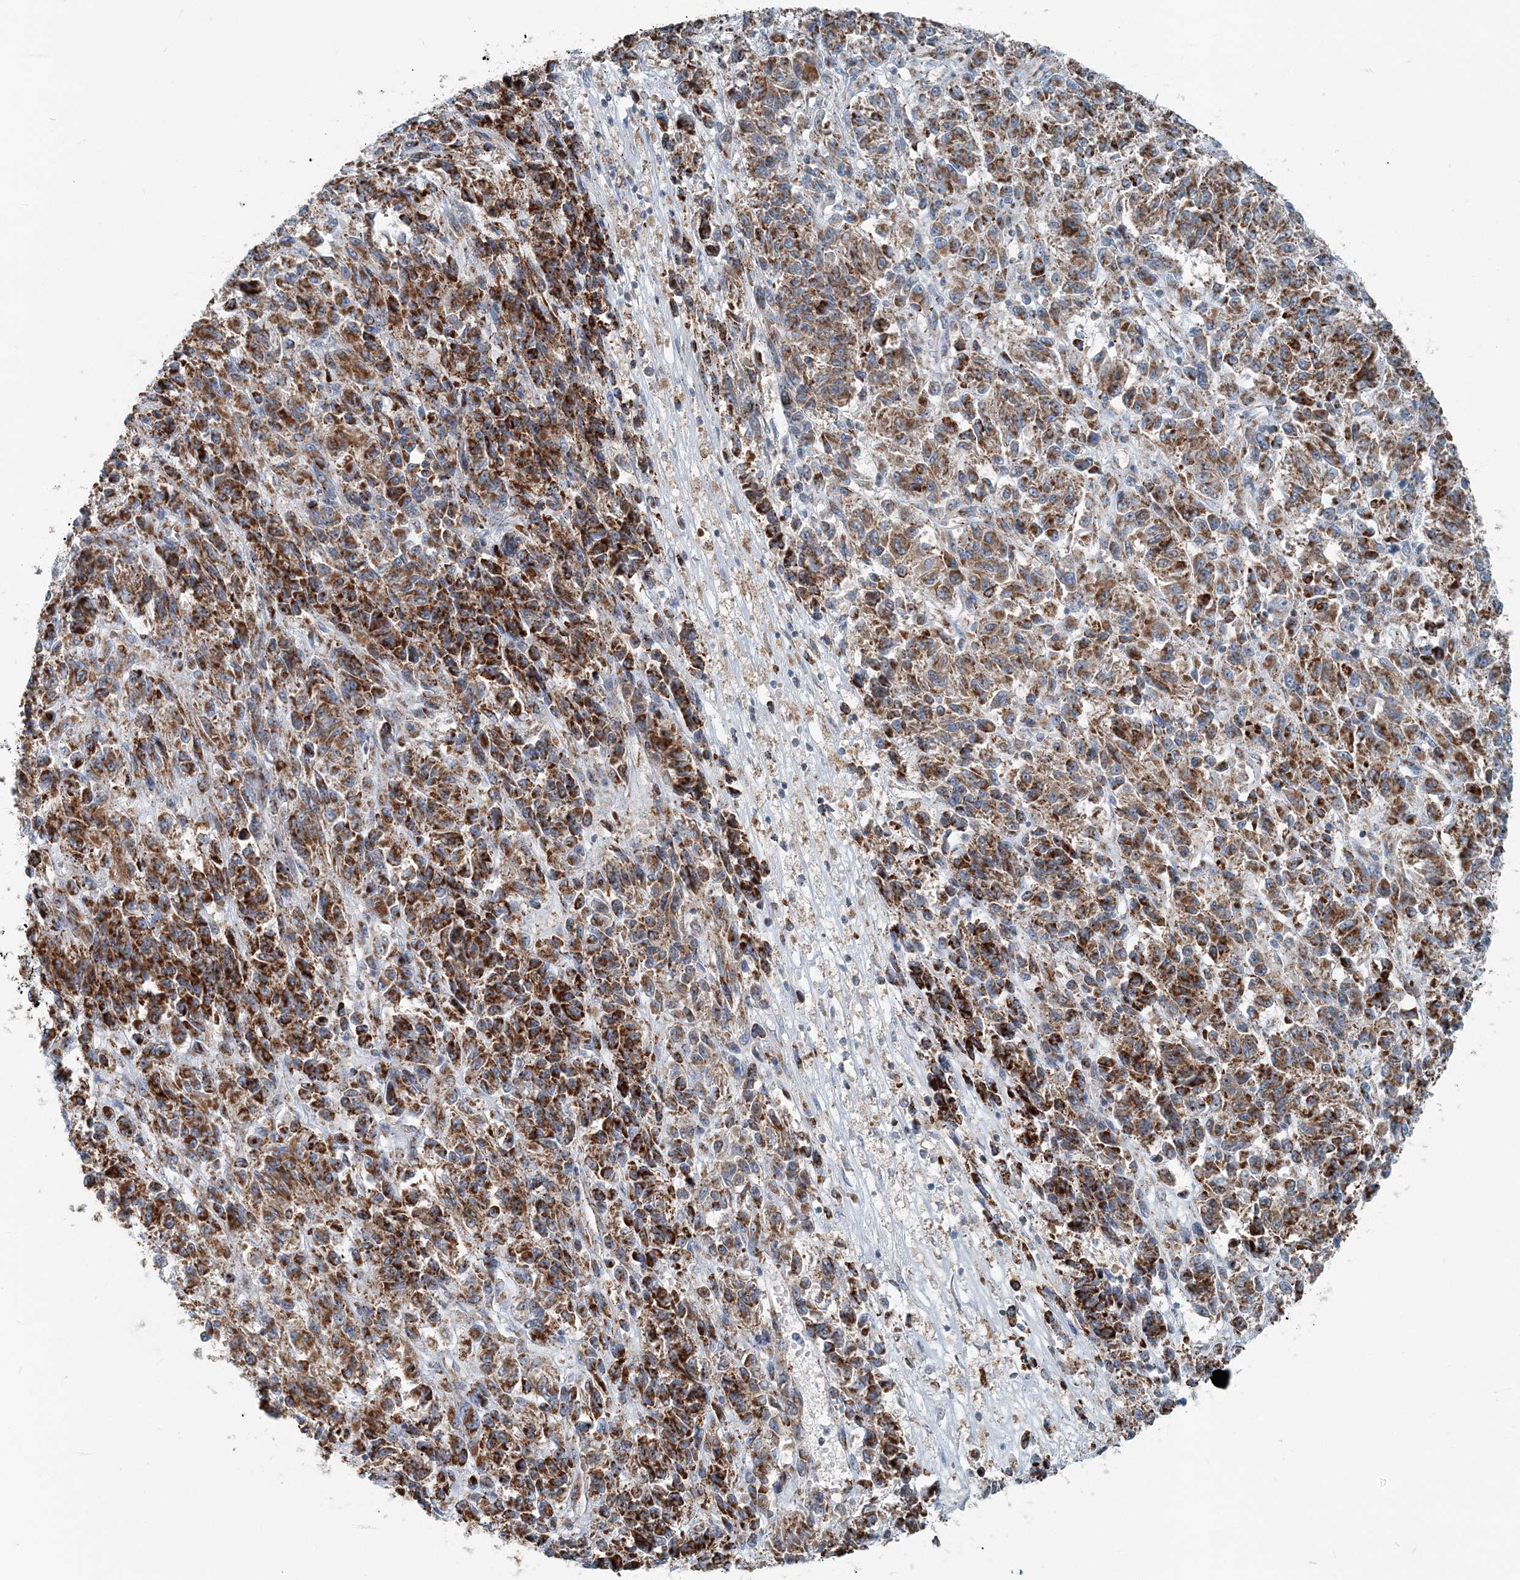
{"staining": {"intensity": "strong", "quantity": ">75%", "location": "cytoplasmic/membranous"}, "tissue": "melanoma", "cell_type": "Tumor cells", "image_type": "cancer", "snomed": [{"axis": "morphology", "description": "Malignant melanoma, Metastatic site"}, {"axis": "topography", "description": "Lung"}], "caption": "DAB (3,3'-diaminobenzidine) immunohistochemical staining of human melanoma demonstrates strong cytoplasmic/membranous protein positivity in approximately >75% of tumor cells.", "gene": "INTU", "patient": {"sex": "male", "age": 64}}